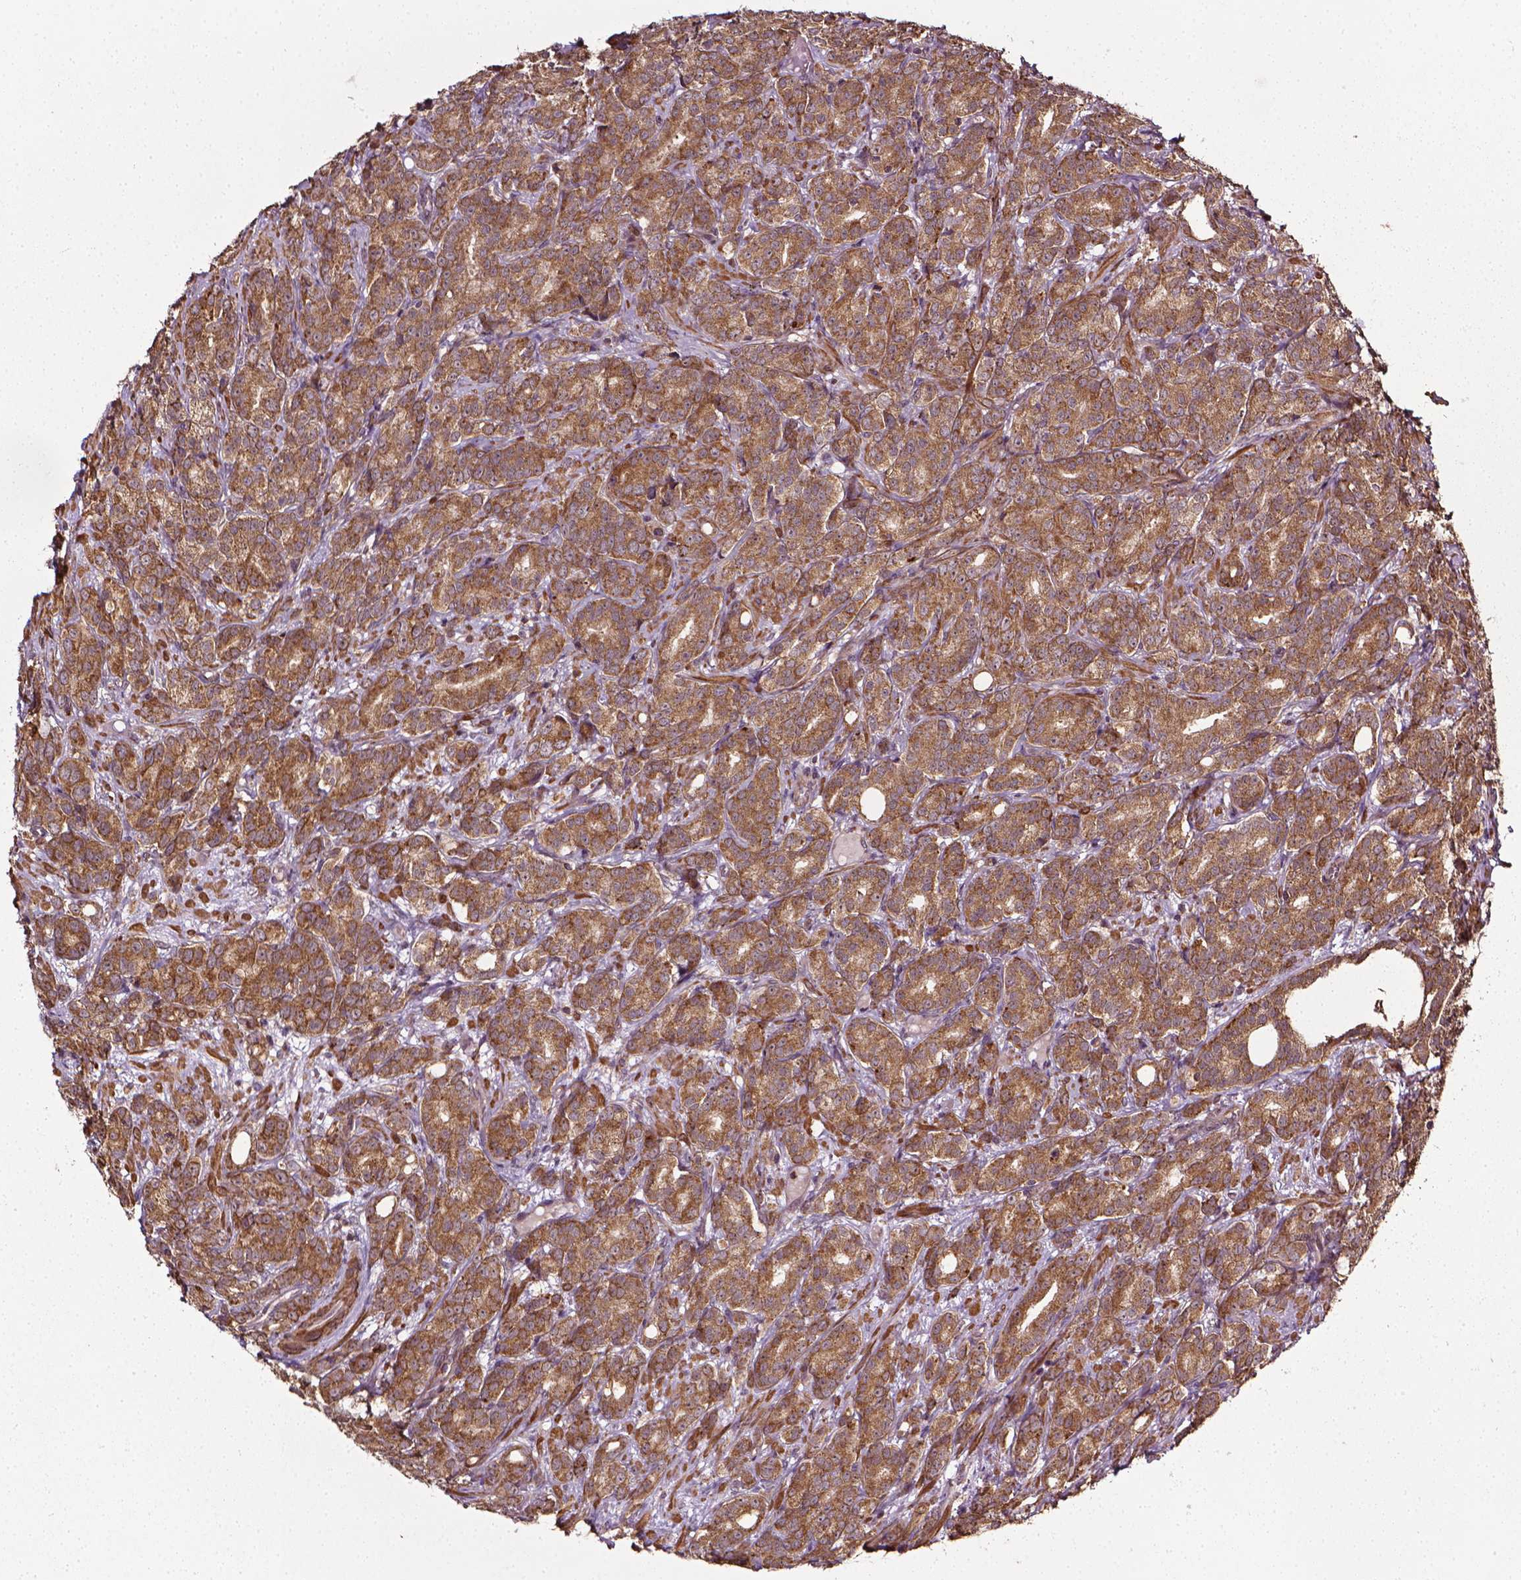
{"staining": {"intensity": "moderate", "quantity": ">75%", "location": "cytoplasmic/membranous"}, "tissue": "prostate cancer", "cell_type": "Tumor cells", "image_type": "cancer", "snomed": [{"axis": "morphology", "description": "Adenocarcinoma, High grade"}, {"axis": "topography", "description": "Prostate"}], "caption": "A histopathology image of human prostate adenocarcinoma (high-grade) stained for a protein demonstrates moderate cytoplasmic/membranous brown staining in tumor cells.", "gene": "PRAG1", "patient": {"sex": "male", "age": 90}}